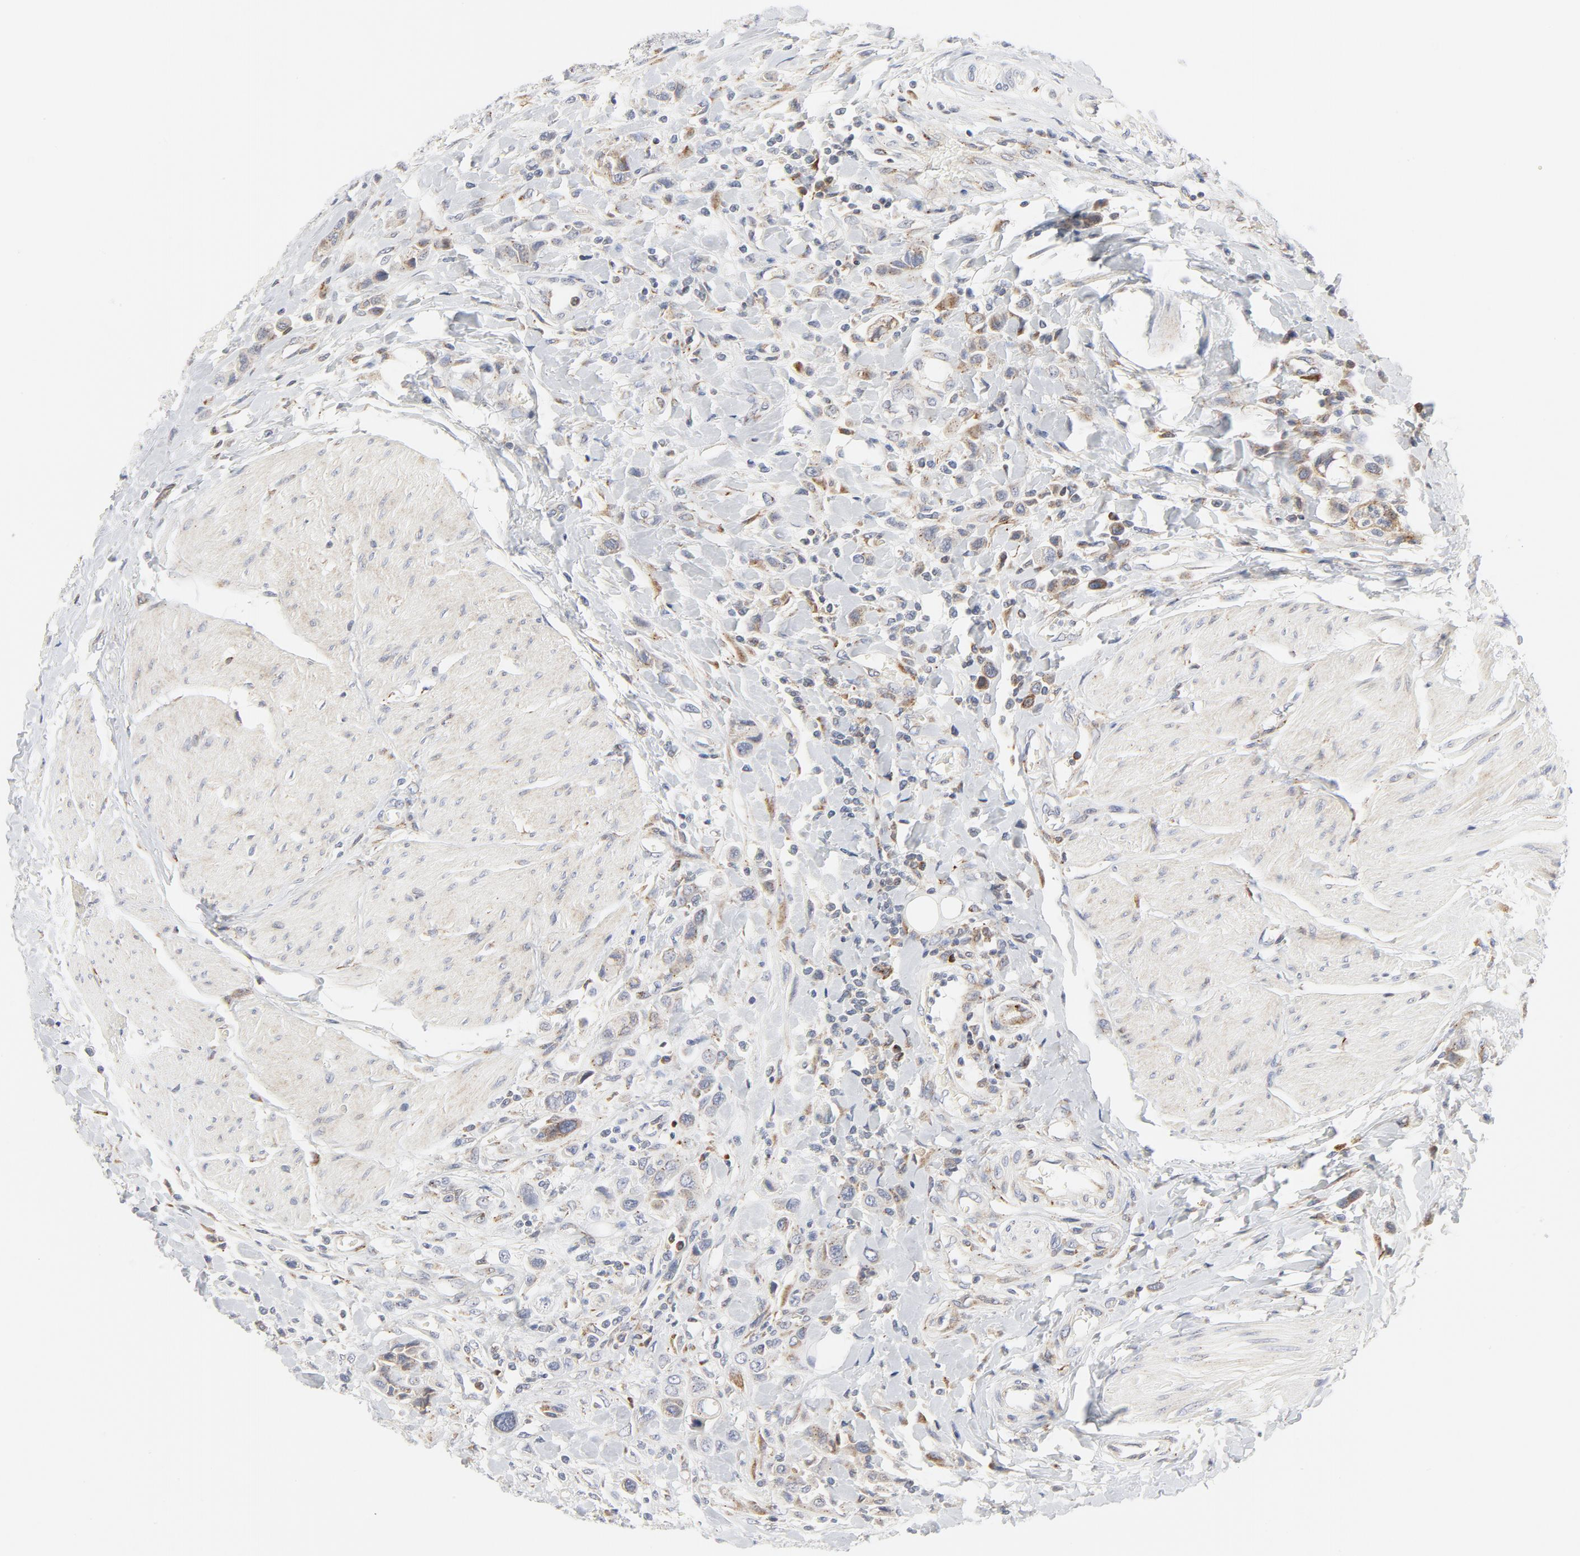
{"staining": {"intensity": "weak", "quantity": "25%-75%", "location": "cytoplasmic/membranous"}, "tissue": "urothelial cancer", "cell_type": "Tumor cells", "image_type": "cancer", "snomed": [{"axis": "morphology", "description": "Urothelial carcinoma, High grade"}, {"axis": "topography", "description": "Urinary bladder"}], "caption": "Urothelial cancer stained for a protein (brown) reveals weak cytoplasmic/membranous positive expression in about 25%-75% of tumor cells.", "gene": "LRP6", "patient": {"sex": "male", "age": 50}}